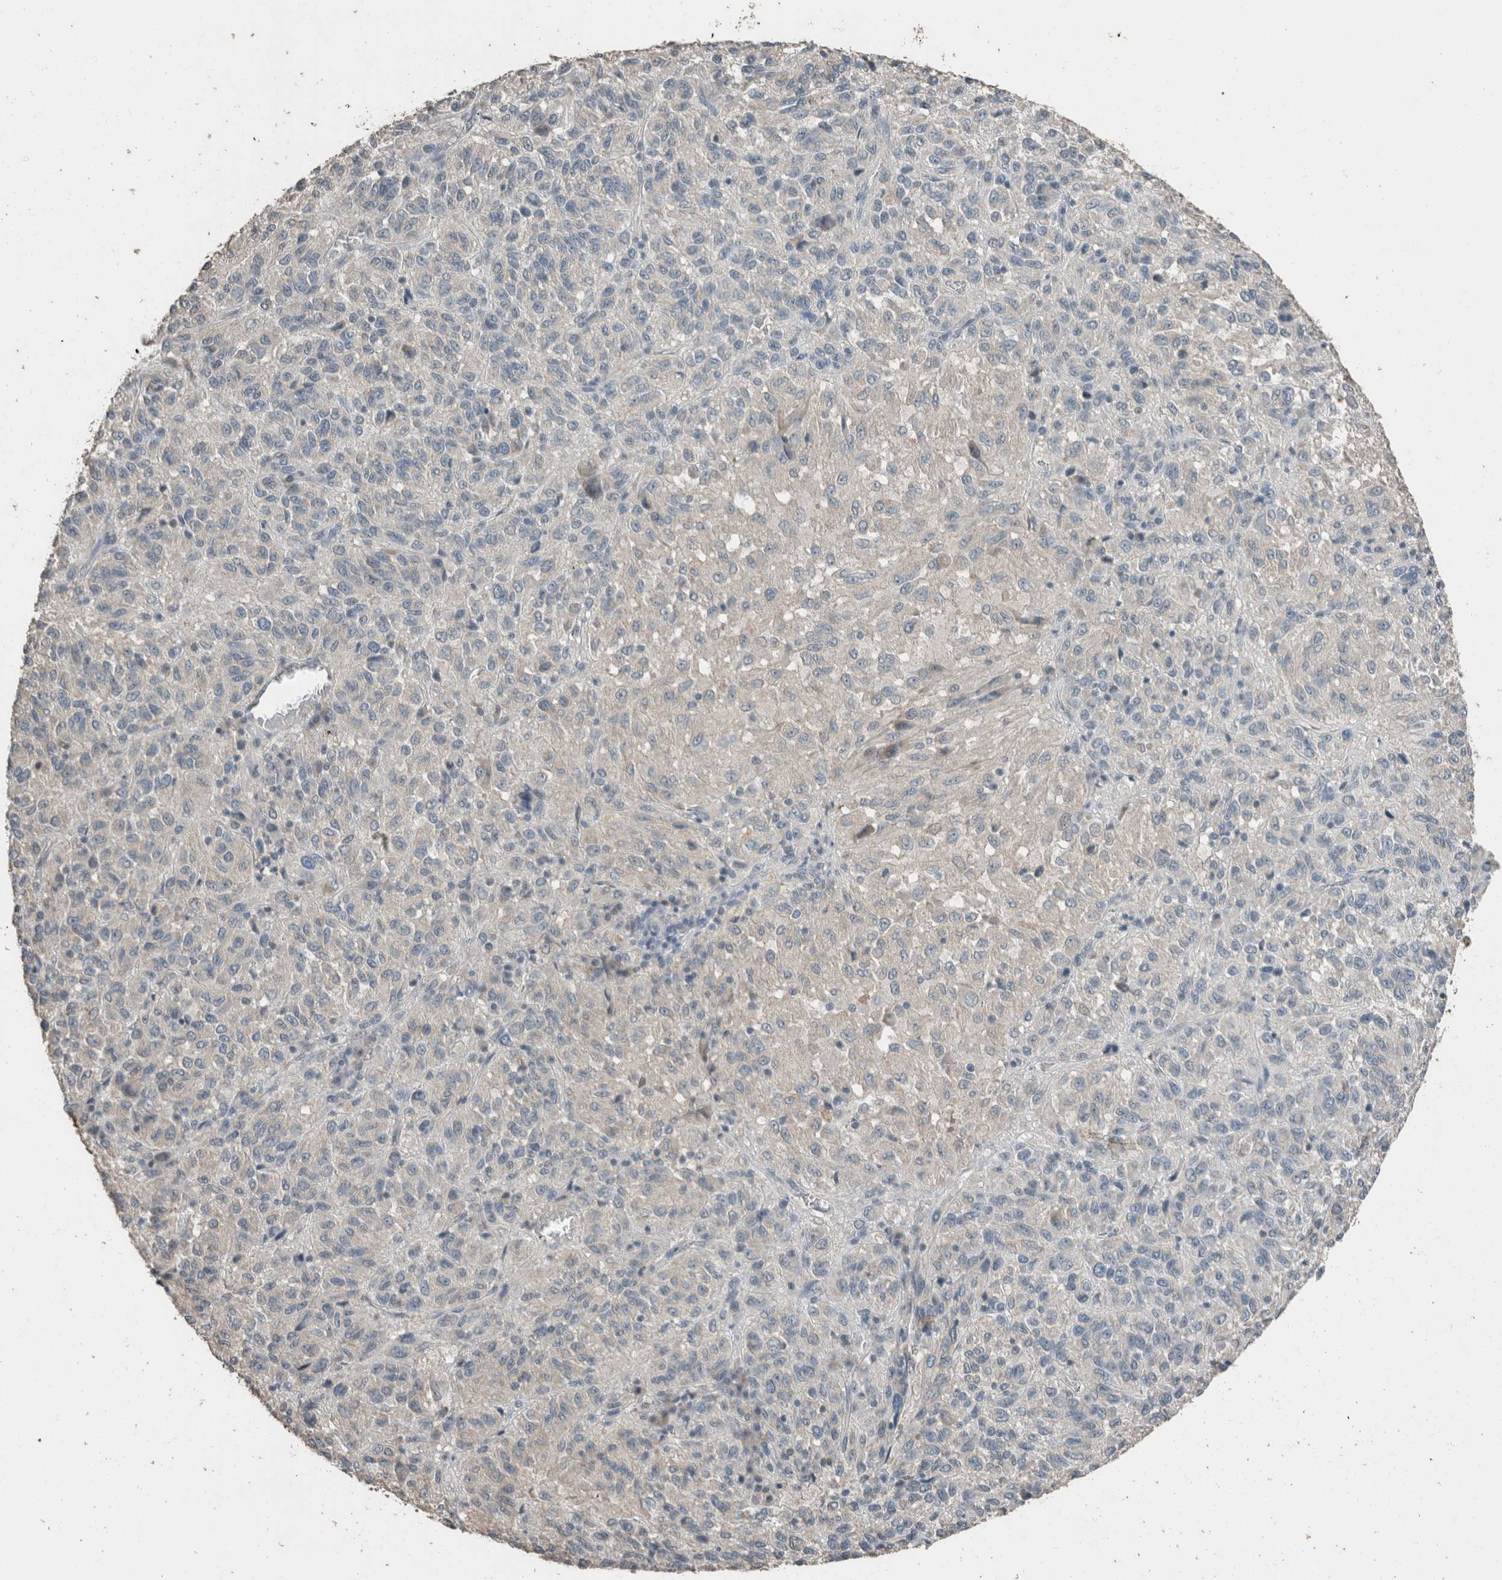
{"staining": {"intensity": "negative", "quantity": "none", "location": "none"}, "tissue": "melanoma", "cell_type": "Tumor cells", "image_type": "cancer", "snomed": [{"axis": "morphology", "description": "Malignant melanoma, Metastatic site"}, {"axis": "topography", "description": "Lung"}], "caption": "Micrograph shows no significant protein expression in tumor cells of melanoma. (DAB IHC, high magnification).", "gene": "ACVR2B", "patient": {"sex": "male", "age": 64}}